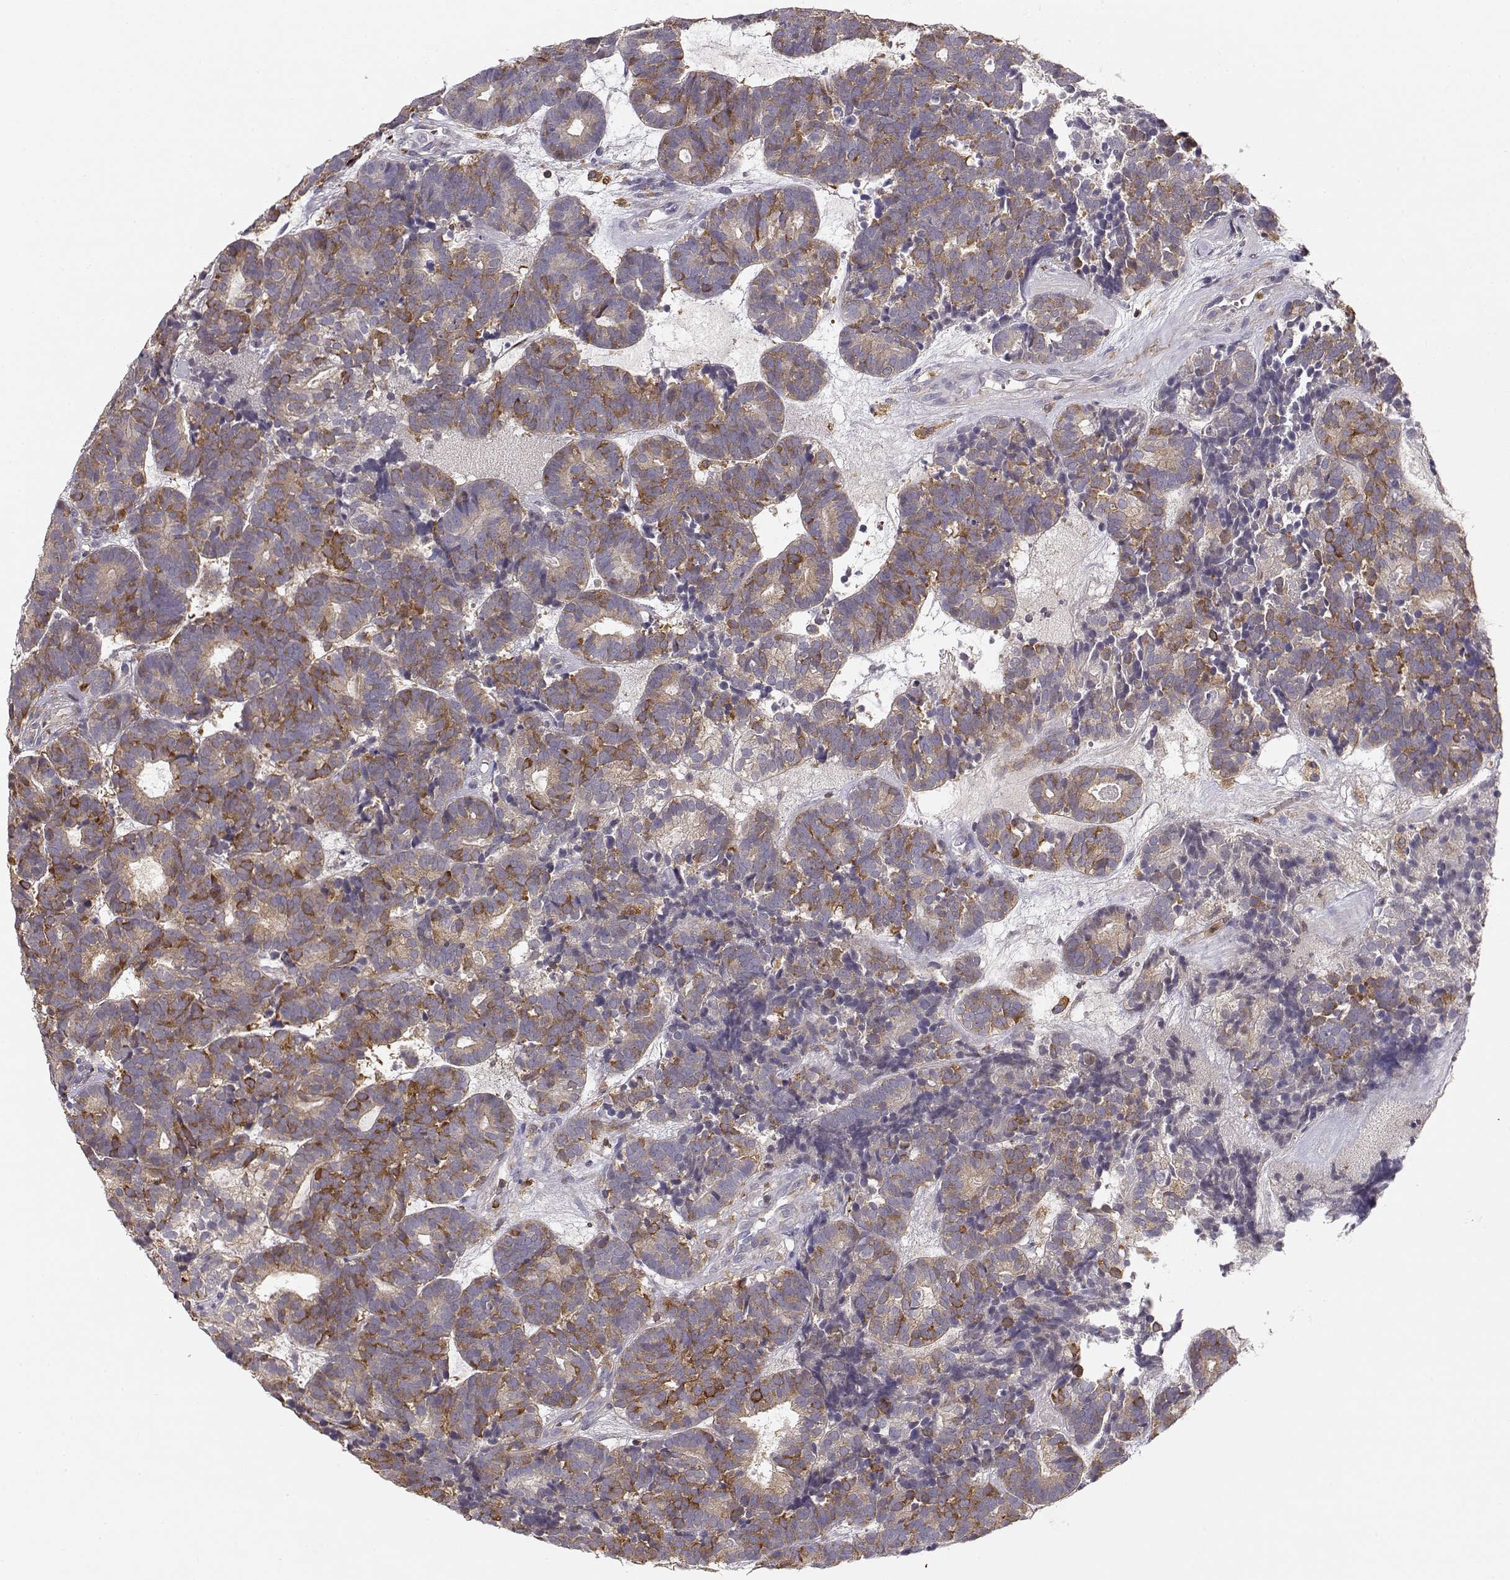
{"staining": {"intensity": "moderate", "quantity": "<25%", "location": "cytoplasmic/membranous"}, "tissue": "head and neck cancer", "cell_type": "Tumor cells", "image_type": "cancer", "snomed": [{"axis": "morphology", "description": "Adenocarcinoma, NOS"}, {"axis": "topography", "description": "Head-Neck"}], "caption": "Tumor cells demonstrate low levels of moderate cytoplasmic/membranous expression in about <25% of cells in head and neck adenocarcinoma.", "gene": "VAV1", "patient": {"sex": "female", "age": 81}}